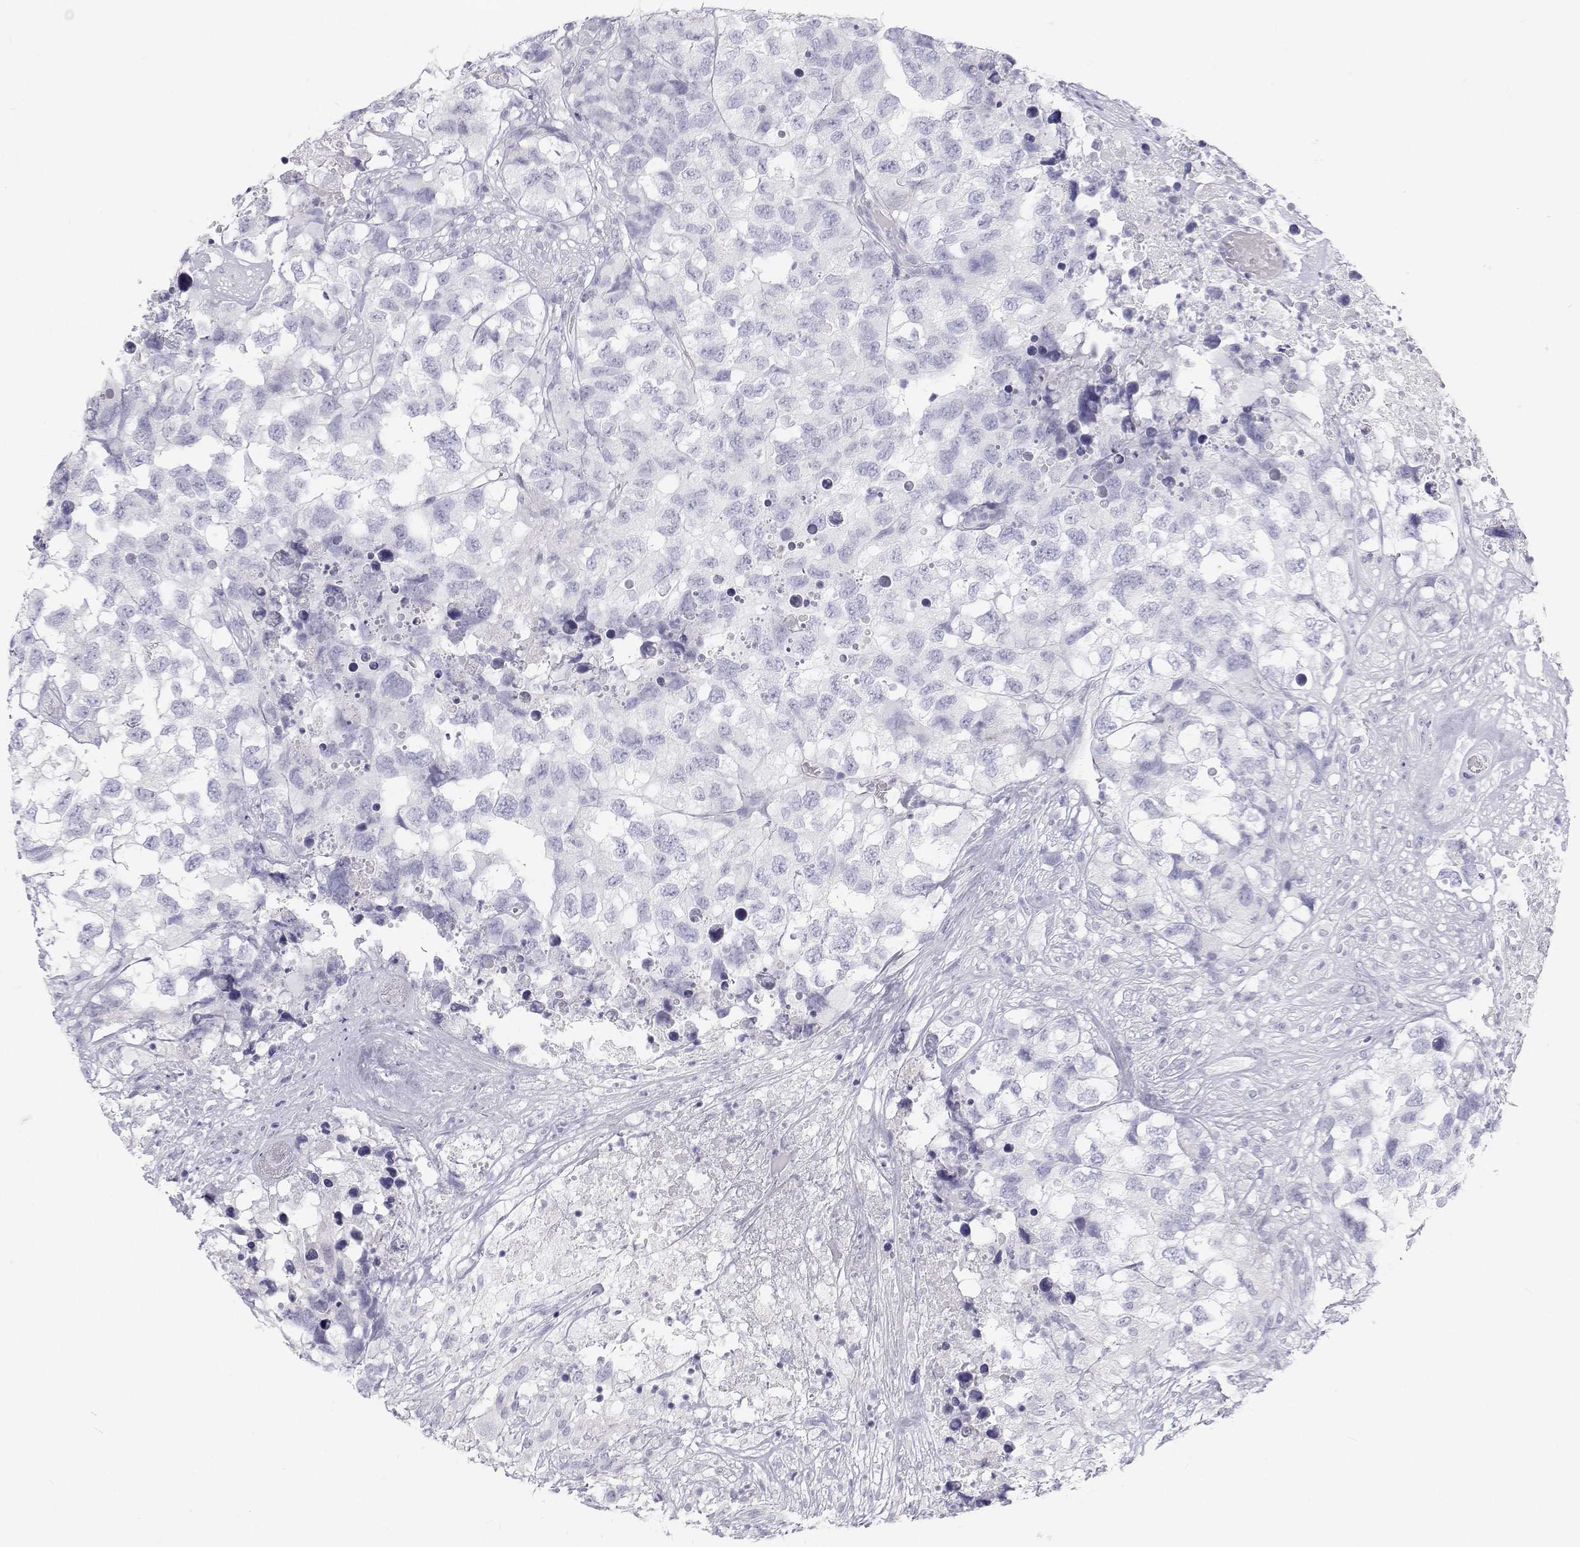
{"staining": {"intensity": "negative", "quantity": "none", "location": "none"}, "tissue": "testis cancer", "cell_type": "Tumor cells", "image_type": "cancer", "snomed": [{"axis": "morphology", "description": "Carcinoma, Embryonal, NOS"}, {"axis": "topography", "description": "Testis"}], "caption": "Immunohistochemical staining of testis cancer displays no significant expression in tumor cells. (DAB (3,3'-diaminobenzidine) immunohistochemistry visualized using brightfield microscopy, high magnification).", "gene": "TTN", "patient": {"sex": "male", "age": 83}}